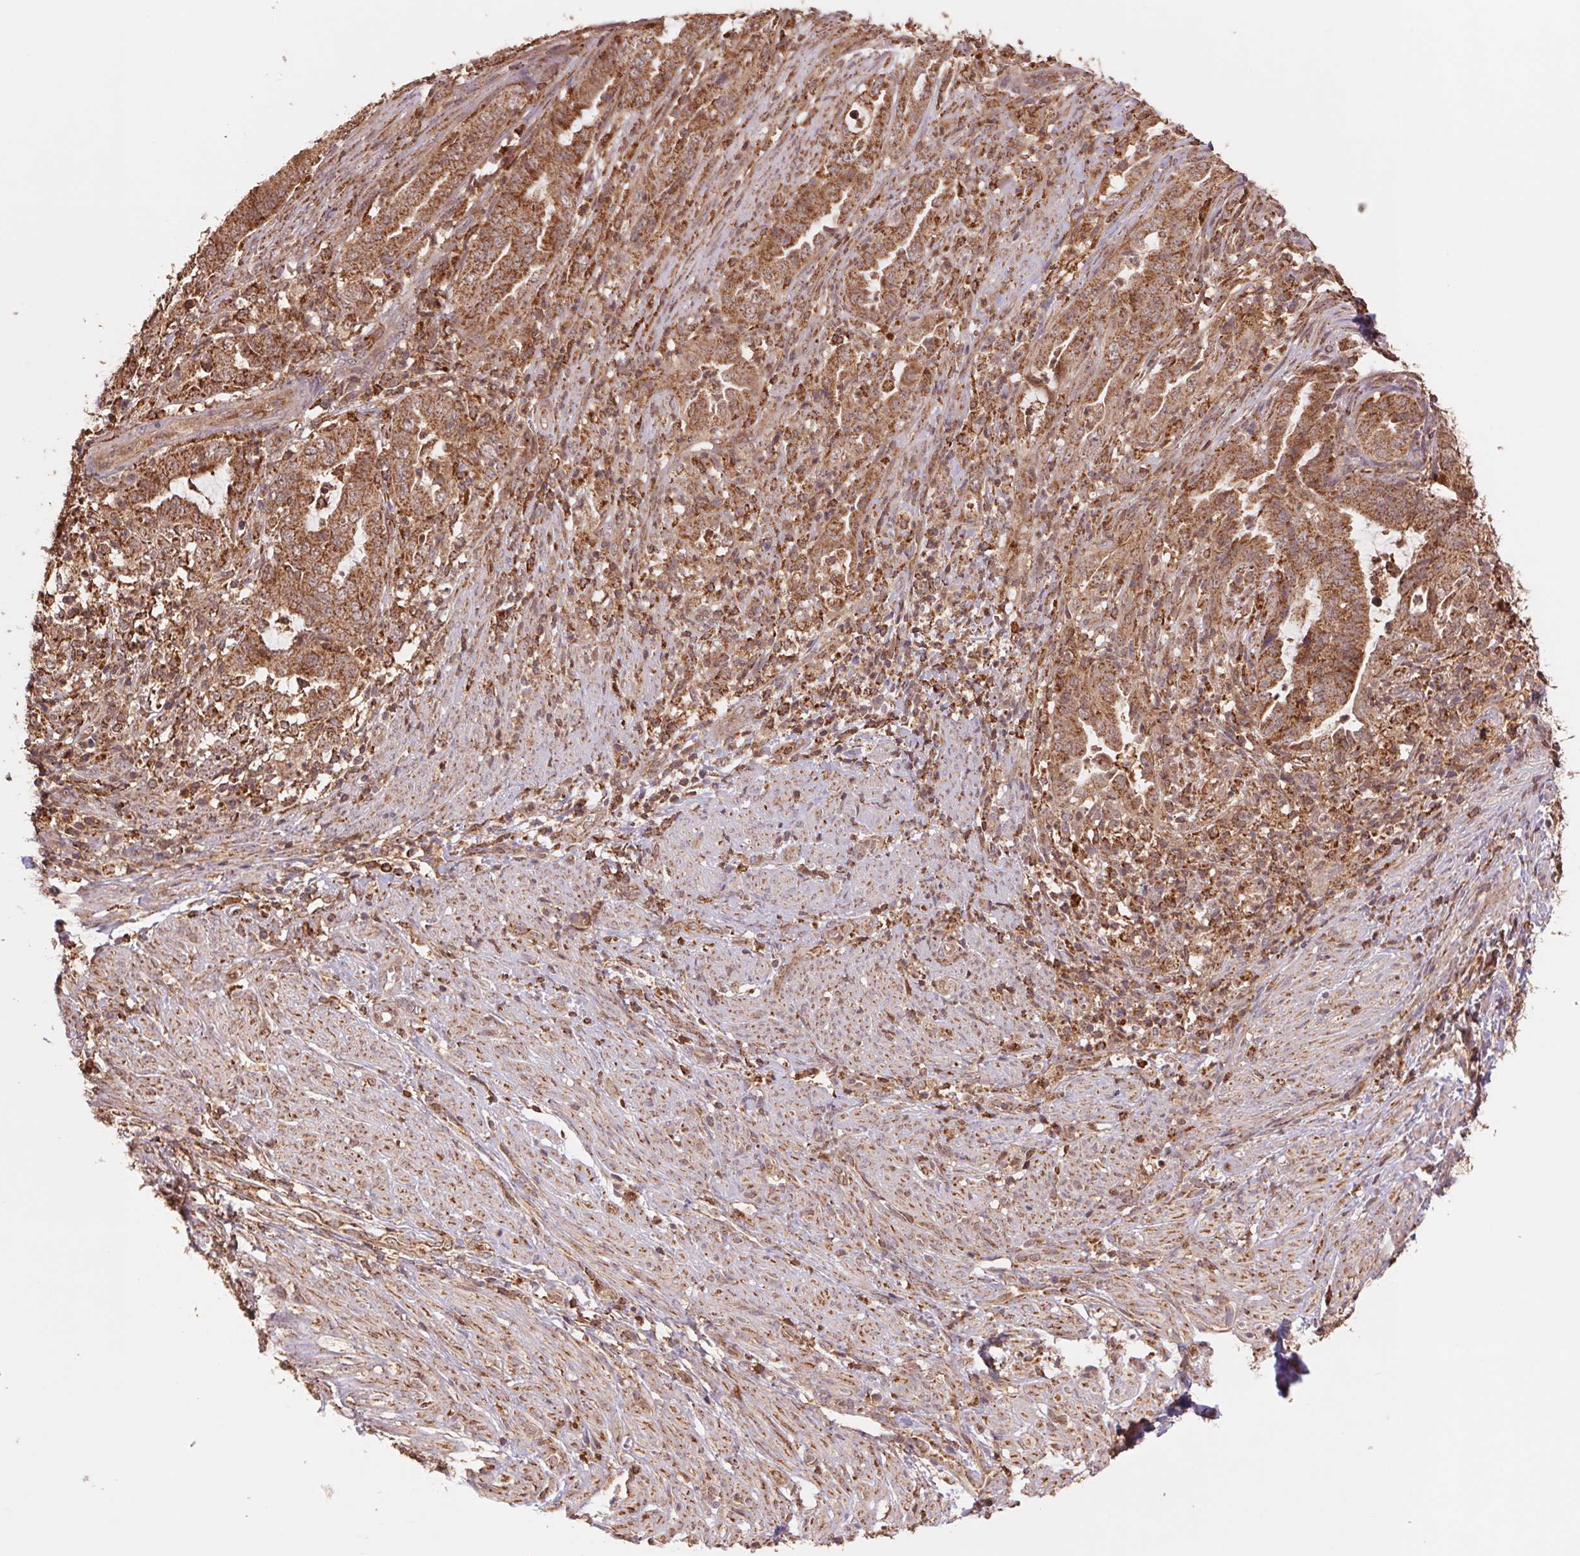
{"staining": {"intensity": "strong", "quantity": ">75%", "location": "cytoplasmic/membranous"}, "tissue": "endometrial cancer", "cell_type": "Tumor cells", "image_type": "cancer", "snomed": [{"axis": "morphology", "description": "Adenocarcinoma, NOS"}, {"axis": "topography", "description": "Endometrium"}], "caption": "An immunohistochemistry micrograph of tumor tissue is shown. Protein staining in brown shows strong cytoplasmic/membranous positivity in adenocarcinoma (endometrial) within tumor cells.", "gene": "URM1", "patient": {"sex": "female", "age": 51}}